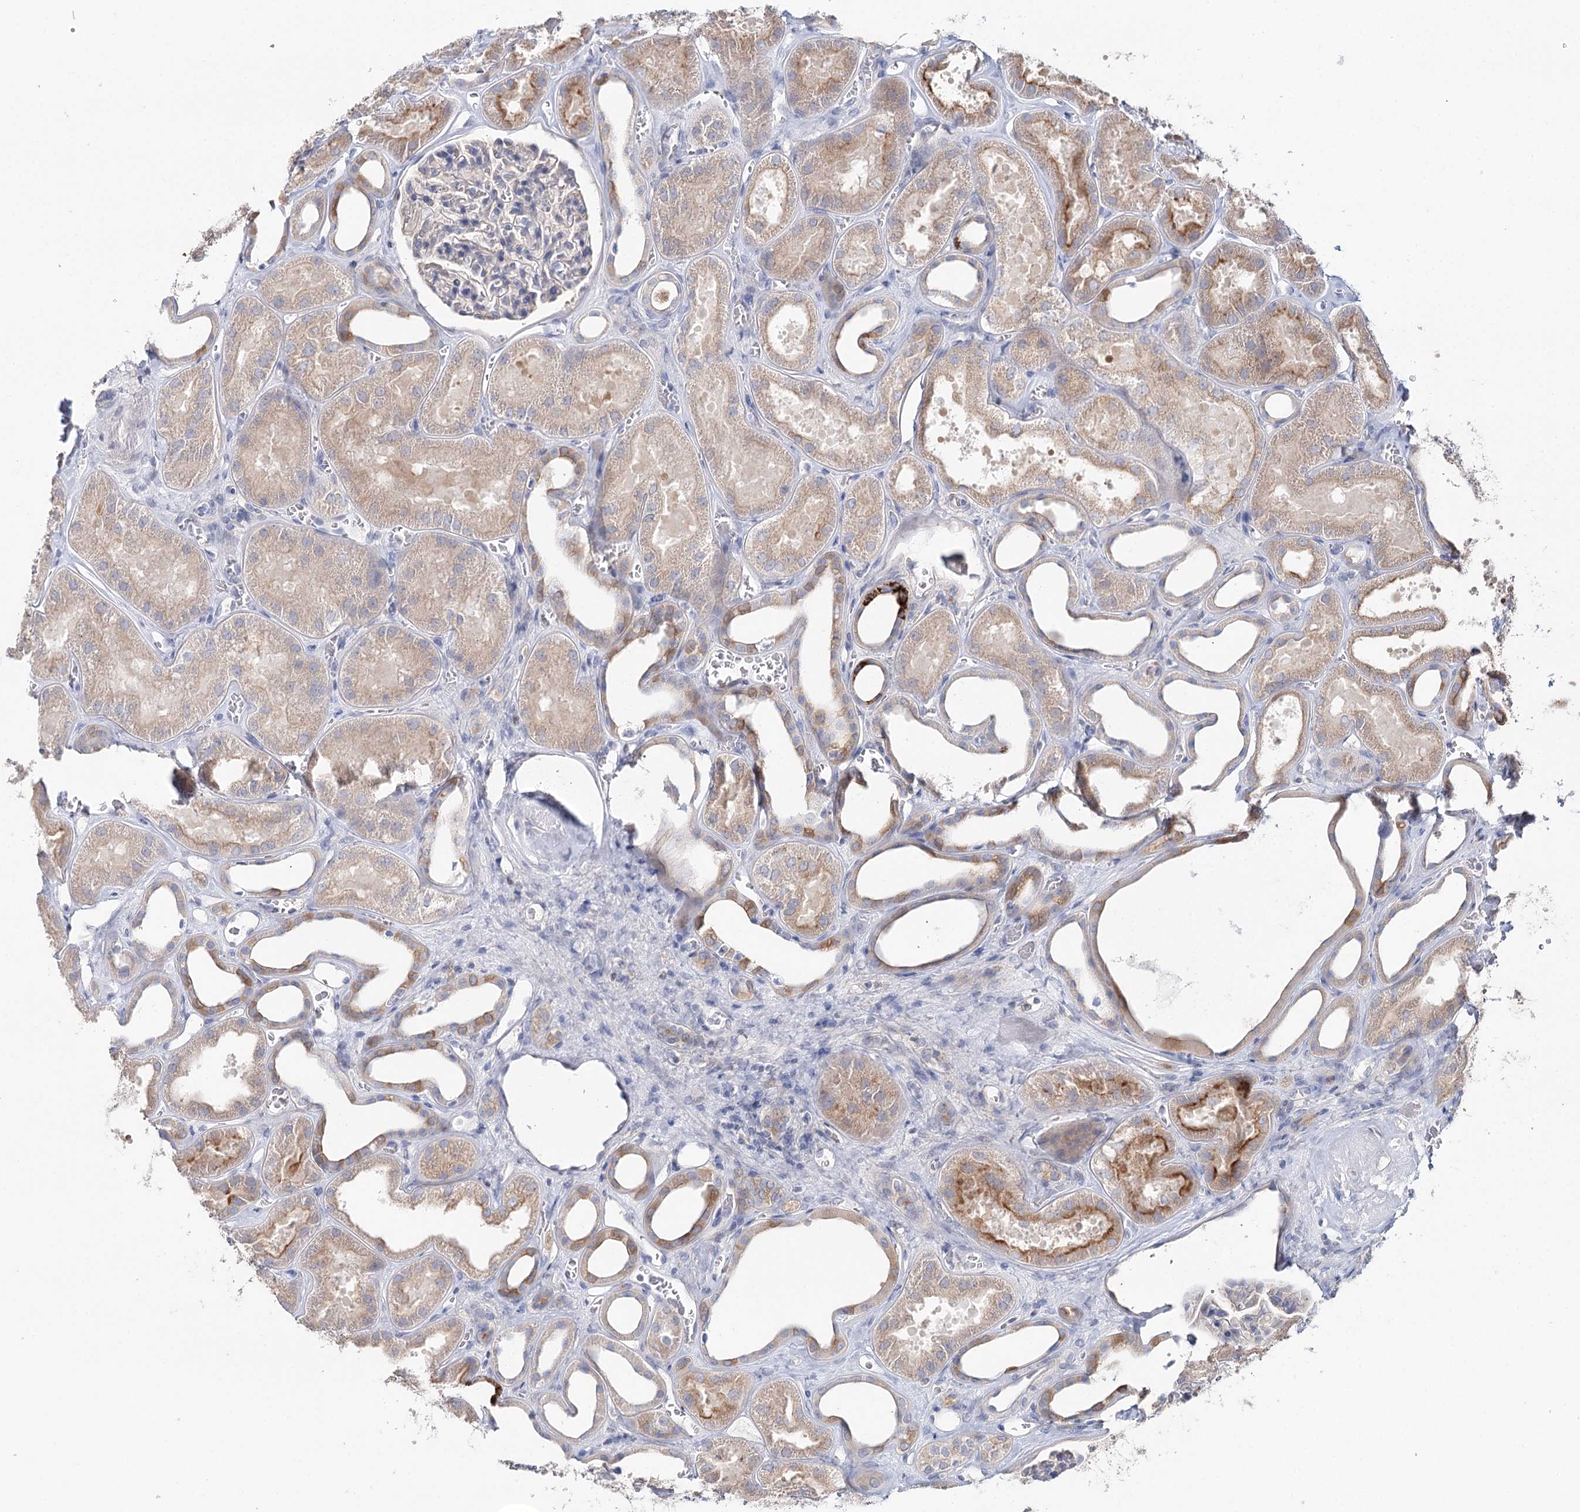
{"staining": {"intensity": "negative", "quantity": "none", "location": "none"}, "tissue": "kidney", "cell_type": "Cells in glomeruli", "image_type": "normal", "snomed": [{"axis": "morphology", "description": "Normal tissue, NOS"}, {"axis": "morphology", "description": "Adenocarcinoma, NOS"}, {"axis": "topography", "description": "Kidney"}], "caption": "IHC histopathology image of unremarkable kidney: kidney stained with DAB shows no significant protein staining in cells in glomeruli.", "gene": "DAPK1", "patient": {"sex": "female", "age": 68}}